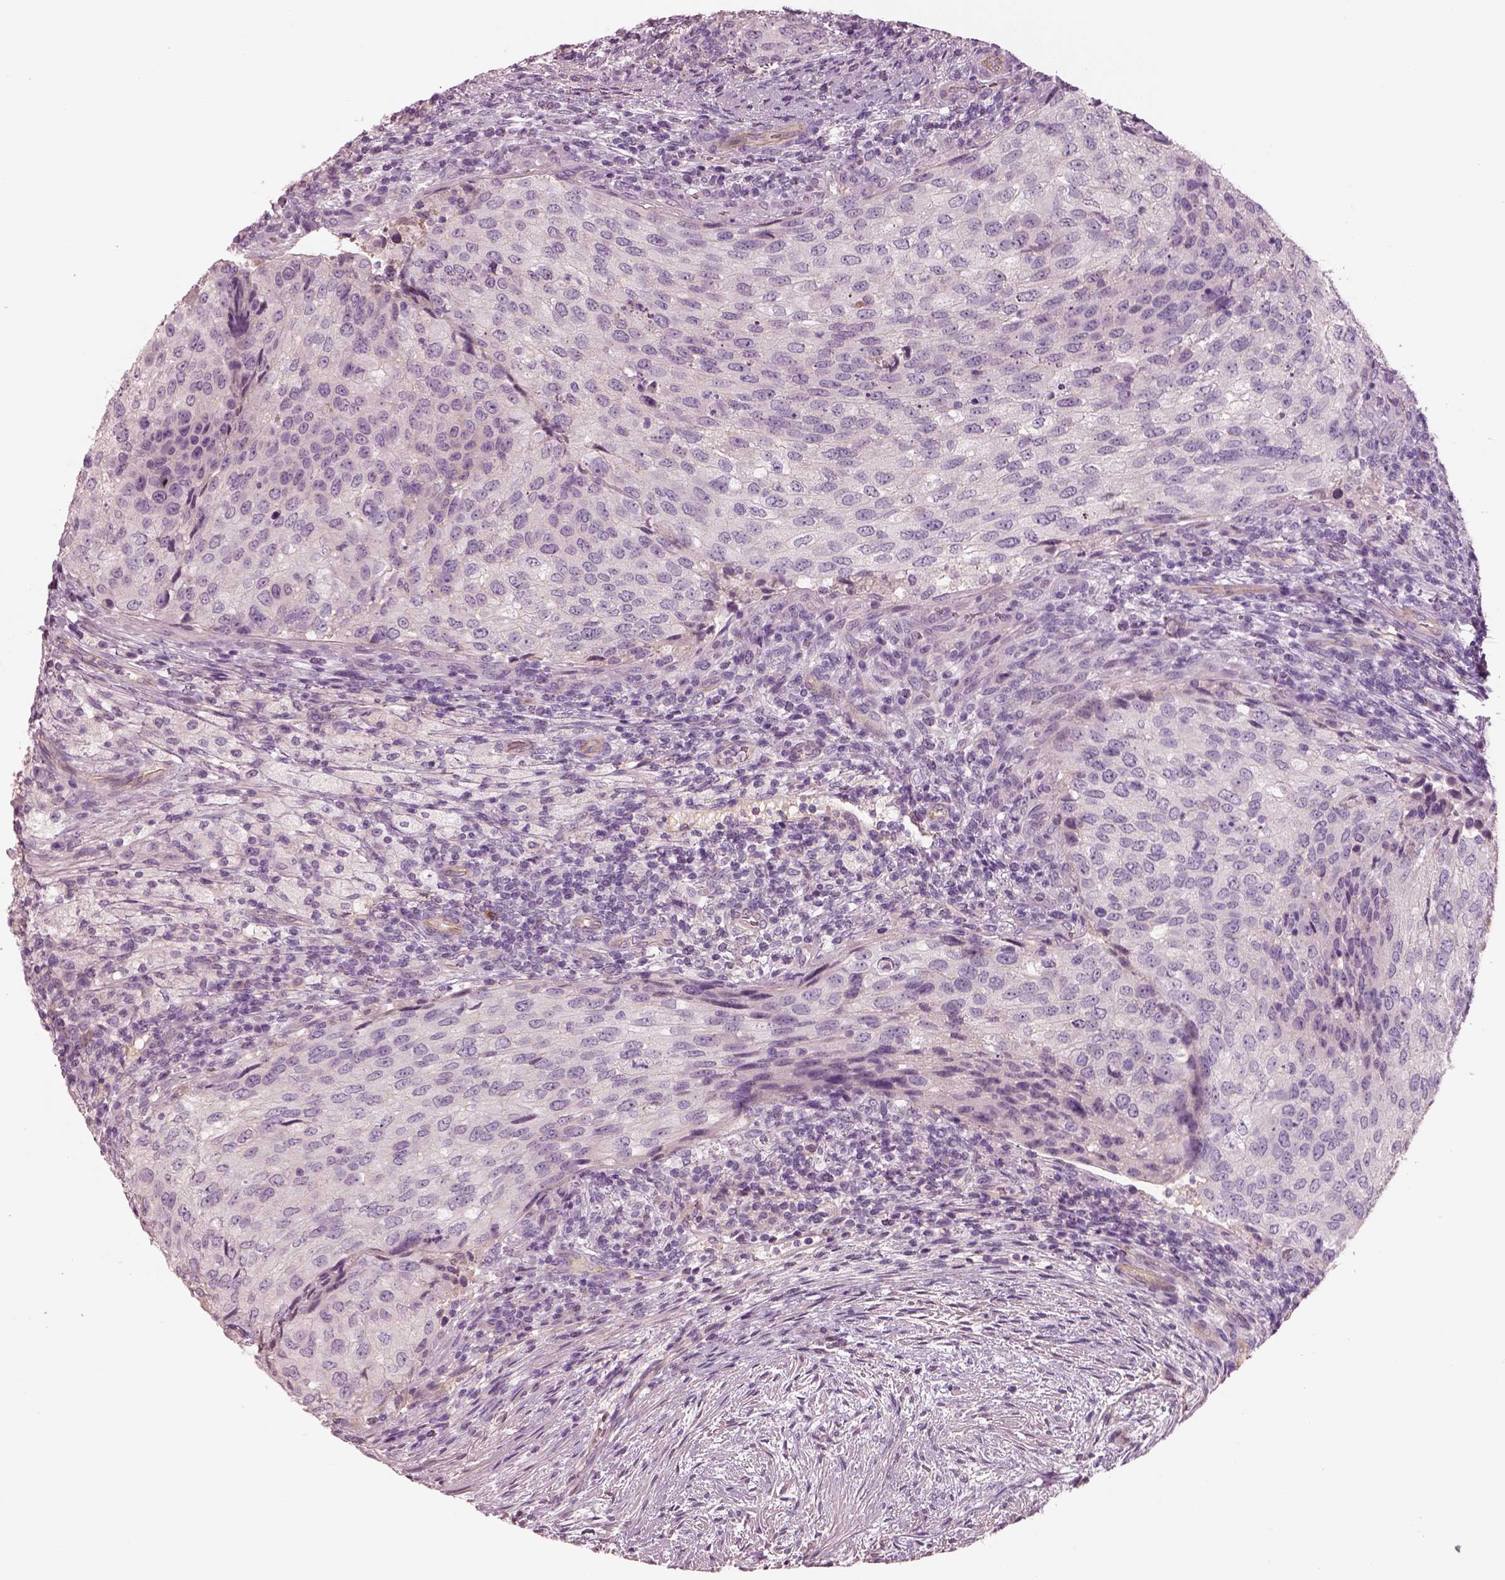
{"staining": {"intensity": "negative", "quantity": "none", "location": "none"}, "tissue": "urothelial cancer", "cell_type": "Tumor cells", "image_type": "cancer", "snomed": [{"axis": "morphology", "description": "Urothelial carcinoma, High grade"}, {"axis": "topography", "description": "Urinary bladder"}], "caption": "A micrograph of high-grade urothelial carcinoma stained for a protein displays no brown staining in tumor cells.", "gene": "IGLL1", "patient": {"sex": "female", "age": 78}}